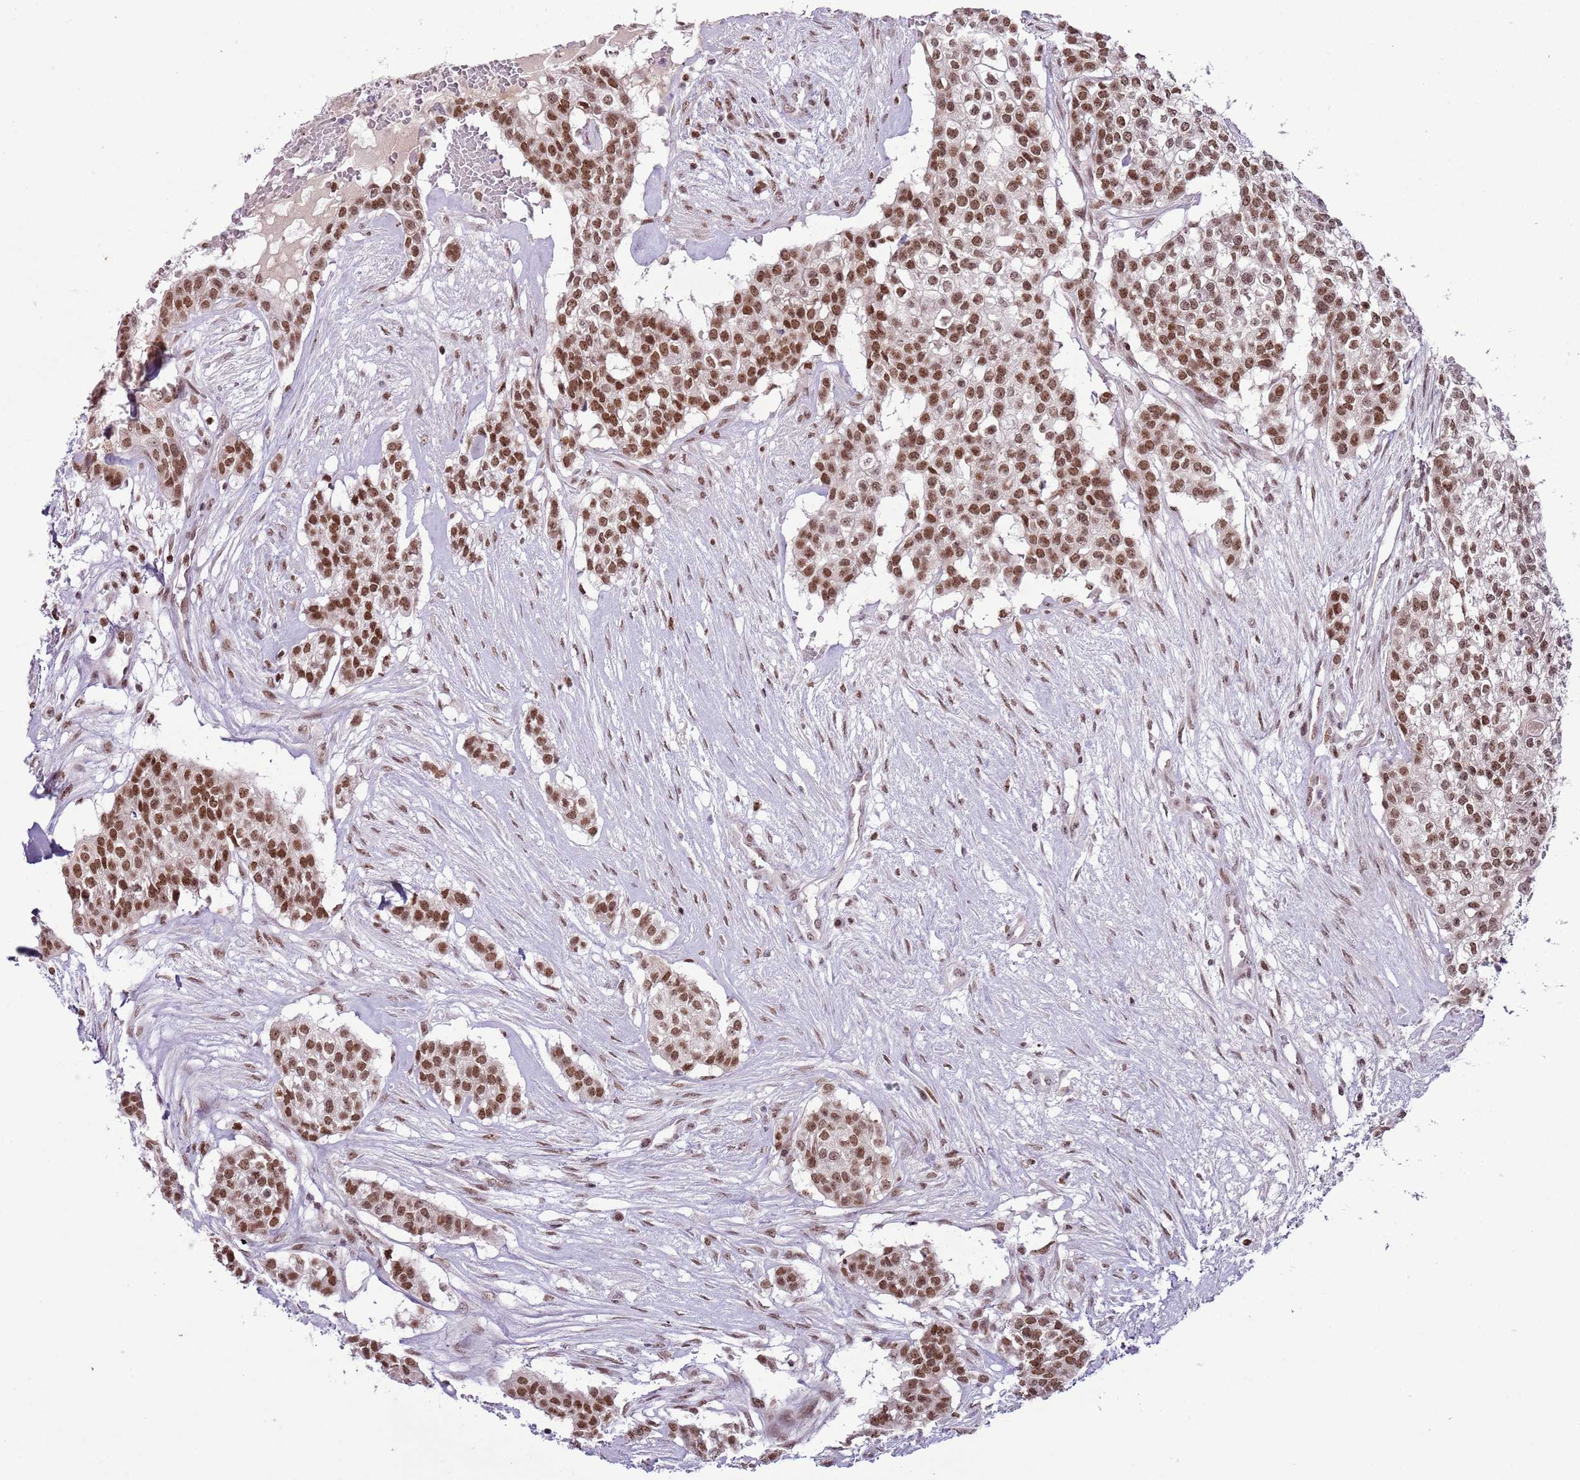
{"staining": {"intensity": "moderate", "quantity": ">75%", "location": "nuclear"}, "tissue": "head and neck cancer", "cell_type": "Tumor cells", "image_type": "cancer", "snomed": [{"axis": "morphology", "description": "Adenocarcinoma, NOS"}, {"axis": "topography", "description": "Head-Neck"}], "caption": "IHC histopathology image of human head and neck cancer (adenocarcinoma) stained for a protein (brown), which reveals medium levels of moderate nuclear staining in approximately >75% of tumor cells.", "gene": "SELENOH", "patient": {"sex": "male", "age": 81}}